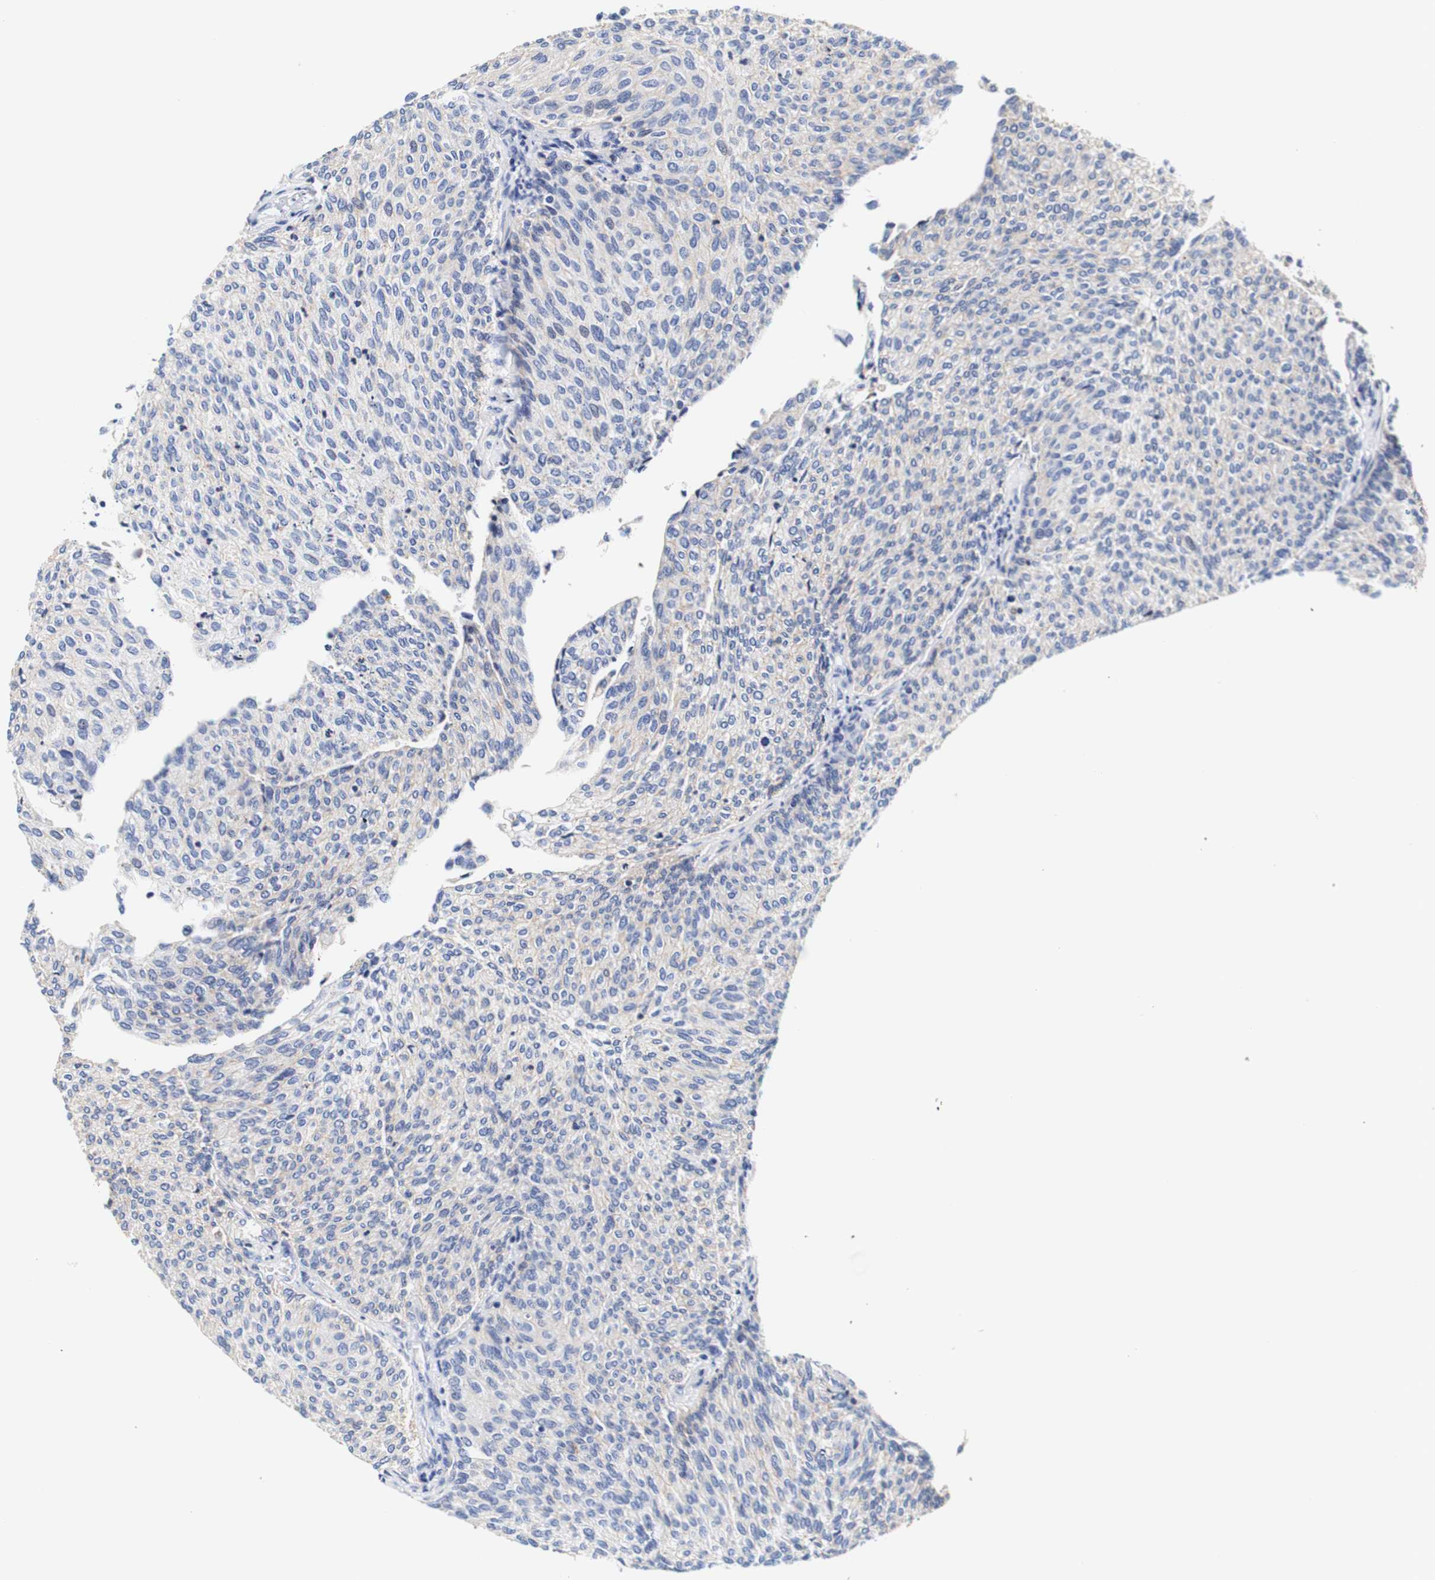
{"staining": {"intensity": "negative", "quantity": "none", "location": "none"}, "tissue": "urothelial cancer", "cell_type": "Tumor cells", "image_type": "cancer", "snomed": [{"axis": "morphology", "description": "Urothelial carcinoma, Low grade"}, {"axis": "topography", "description": "Urinary bladder"}], "caption": "A photomicrograph of human urothelial cancer is negative for staining in tumor cells.", "gene": "CAMK4", "patient": {"sex": "female", "age": 79}}